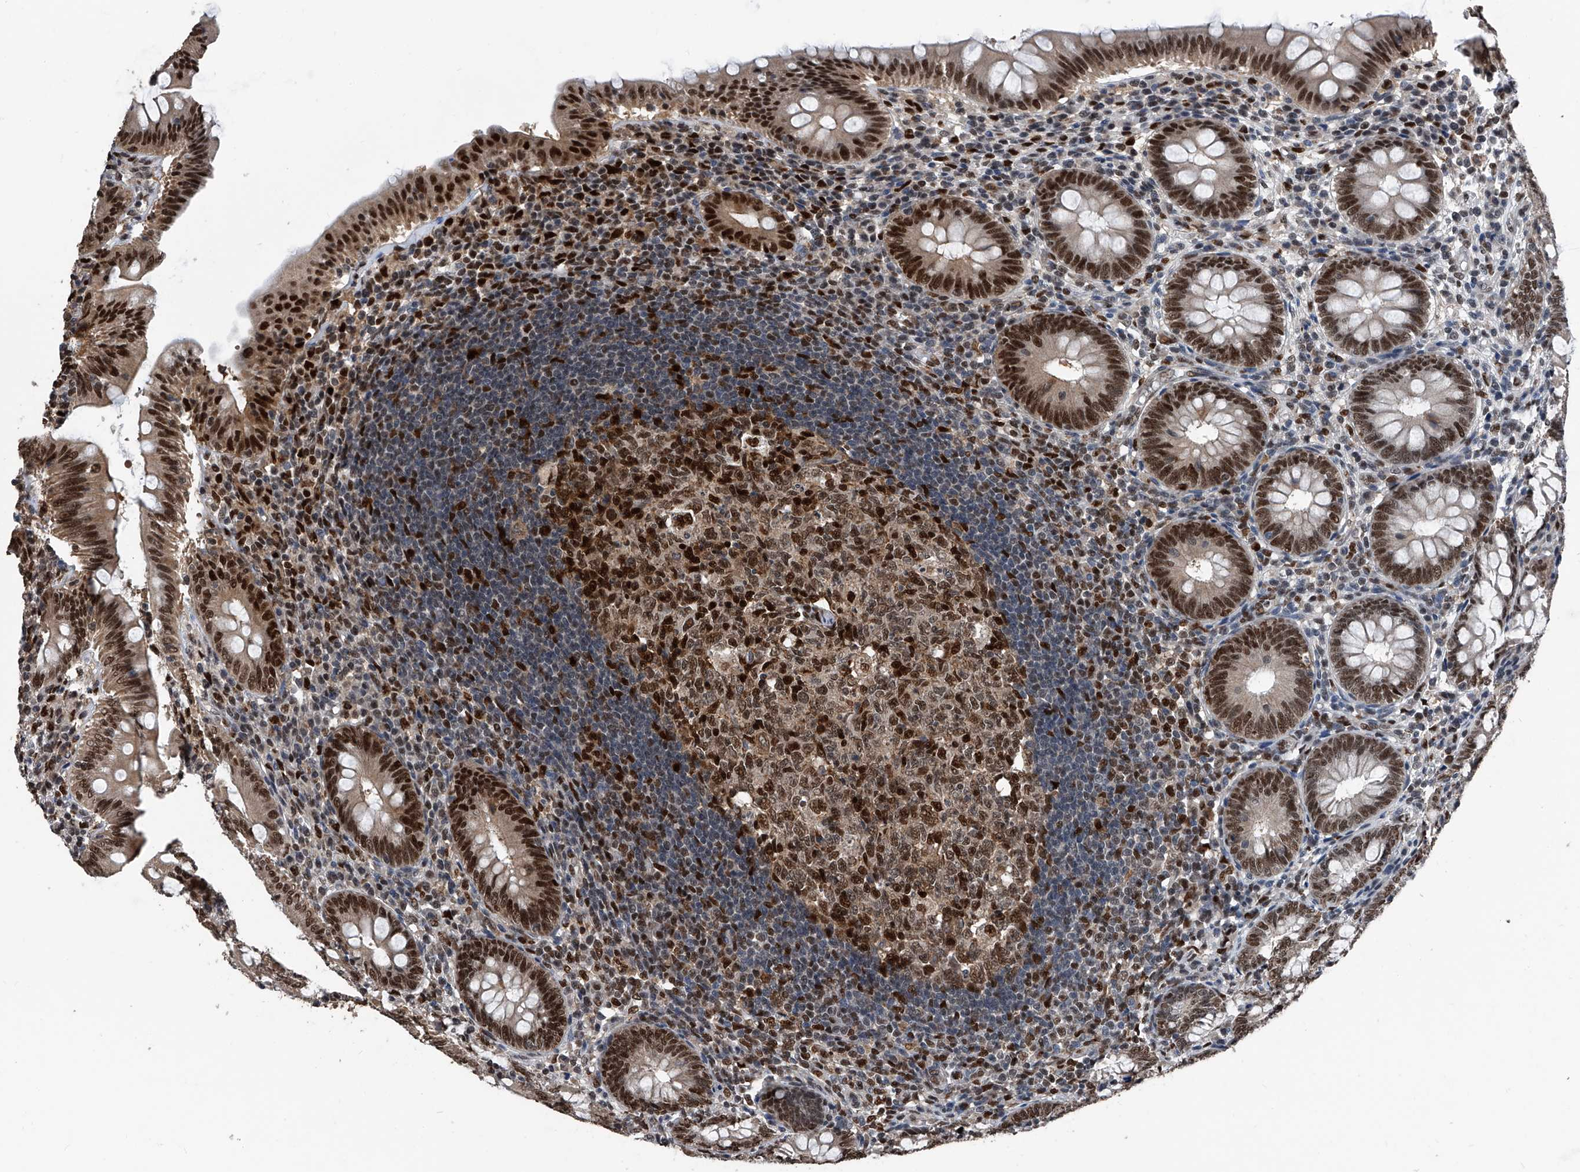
{"staining": {"intensity": "strong", "quantity": ">75%", "location": "nuclear"}, "tissue": "appendix", "cell_type": "Glandular cells", "image_type": "normal", "snomed": [{"axis": "morphology", "description": "Normal tissue, NOS"}, {"axis": "topography", "description": "Appendix"}], "caption": "Glandular cells show strong nuclear staining in approximately >75% of cells in normal appendix.", "gene": "FKBP5", "patient": {"sex": "male", "age": 14}}